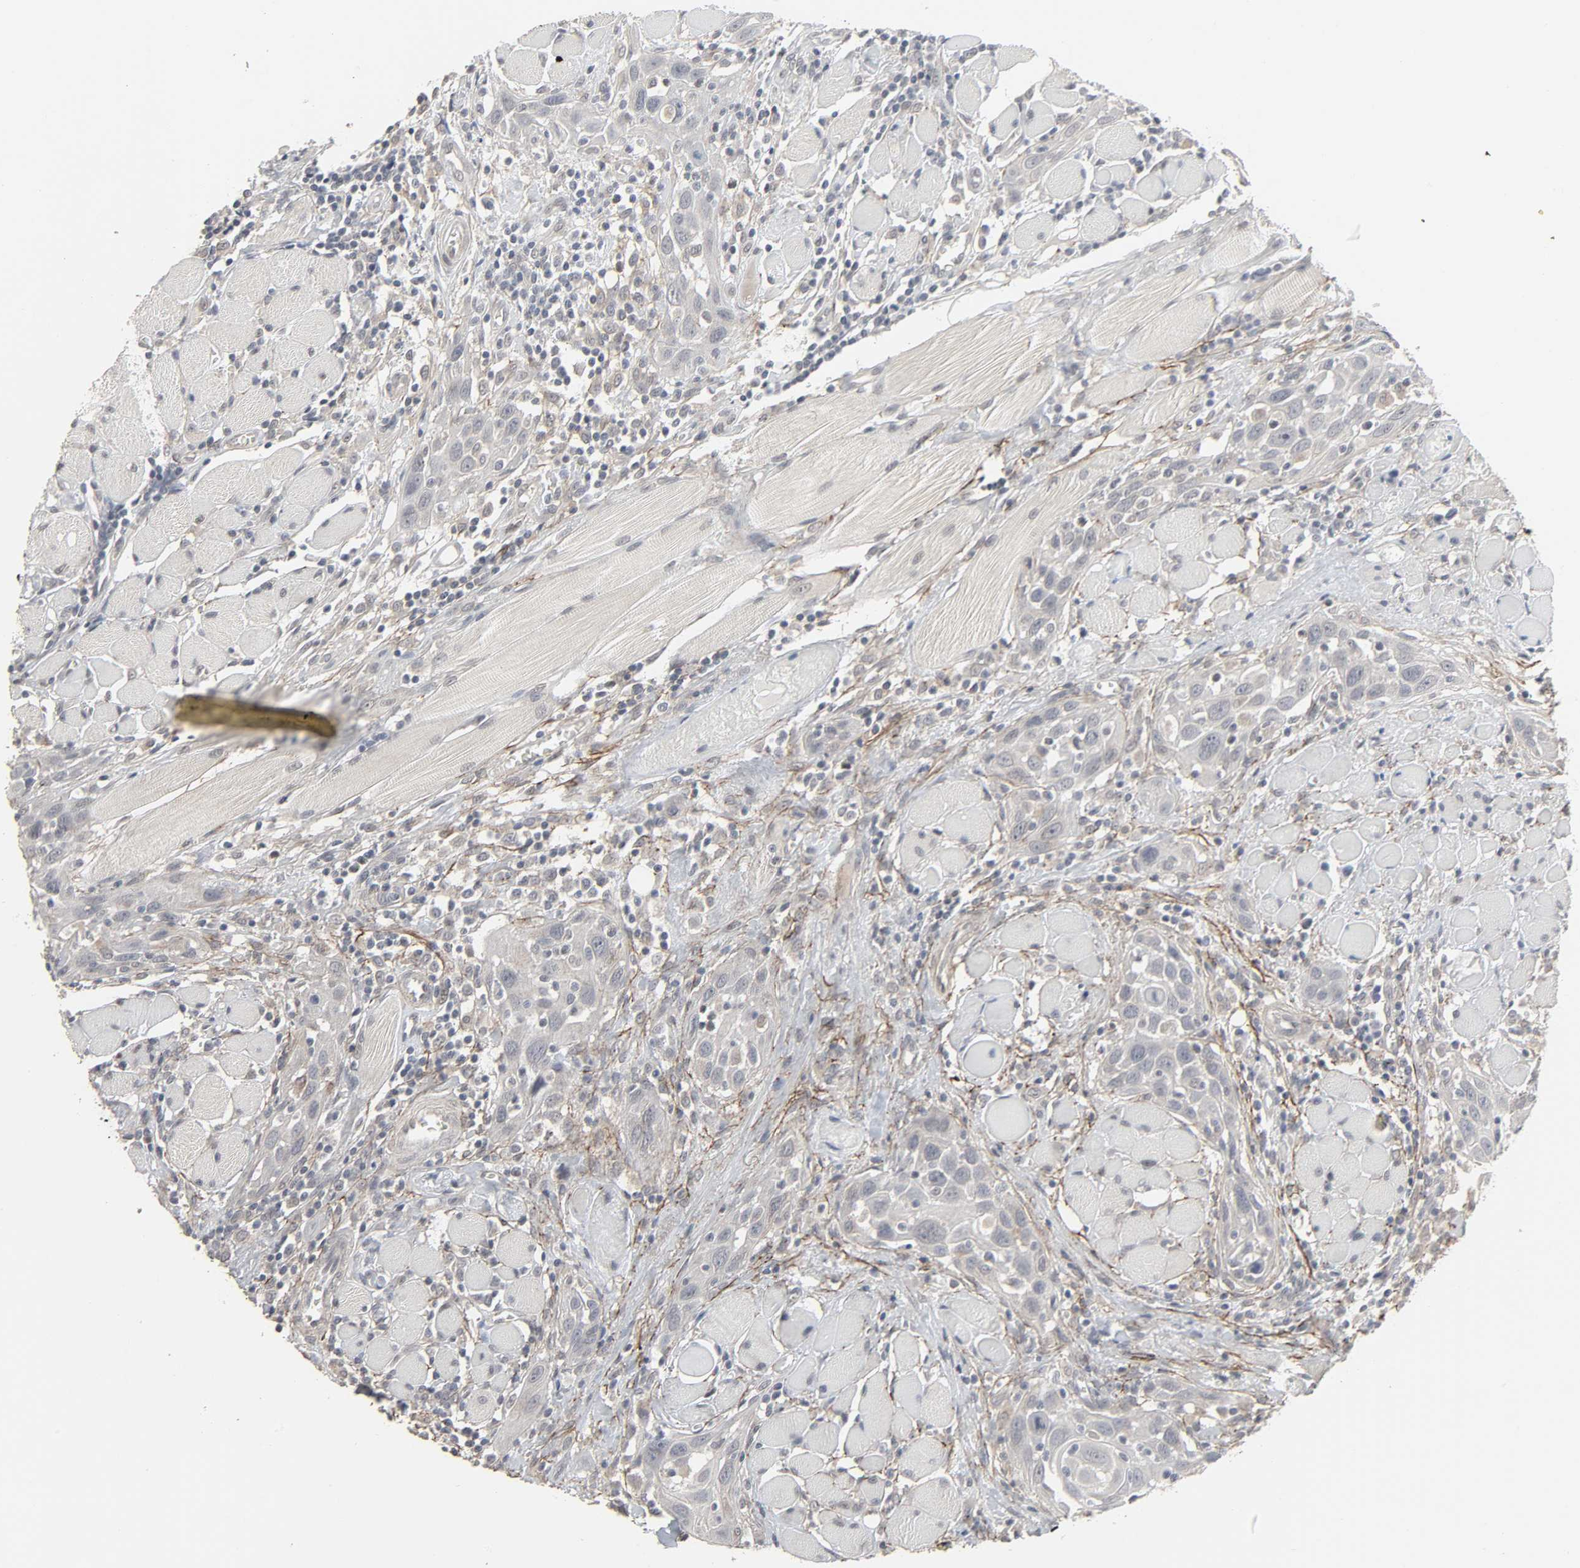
{"staining": {"intensity": "negative", "quantity": "none", "location": "none"}, "tissue": "head and neck cancer", "cell_type": "Tumor cells", "image_type": "cancer", "snomed": [{"axis": "morphology", "description": "Squamous cell carcinoma, NOS"}, {"axis": "topography", "description": "Oral tissue"}, {"axis": "topography", "description": "Head-Neck"}], "caption": "DAB immunohistochemical staining of head and neck squamous cell carcinoma exhibits no significant expression in tumor cells.", "gene": "ZNF222", "patient": {"sex": "female", "age": 50}}